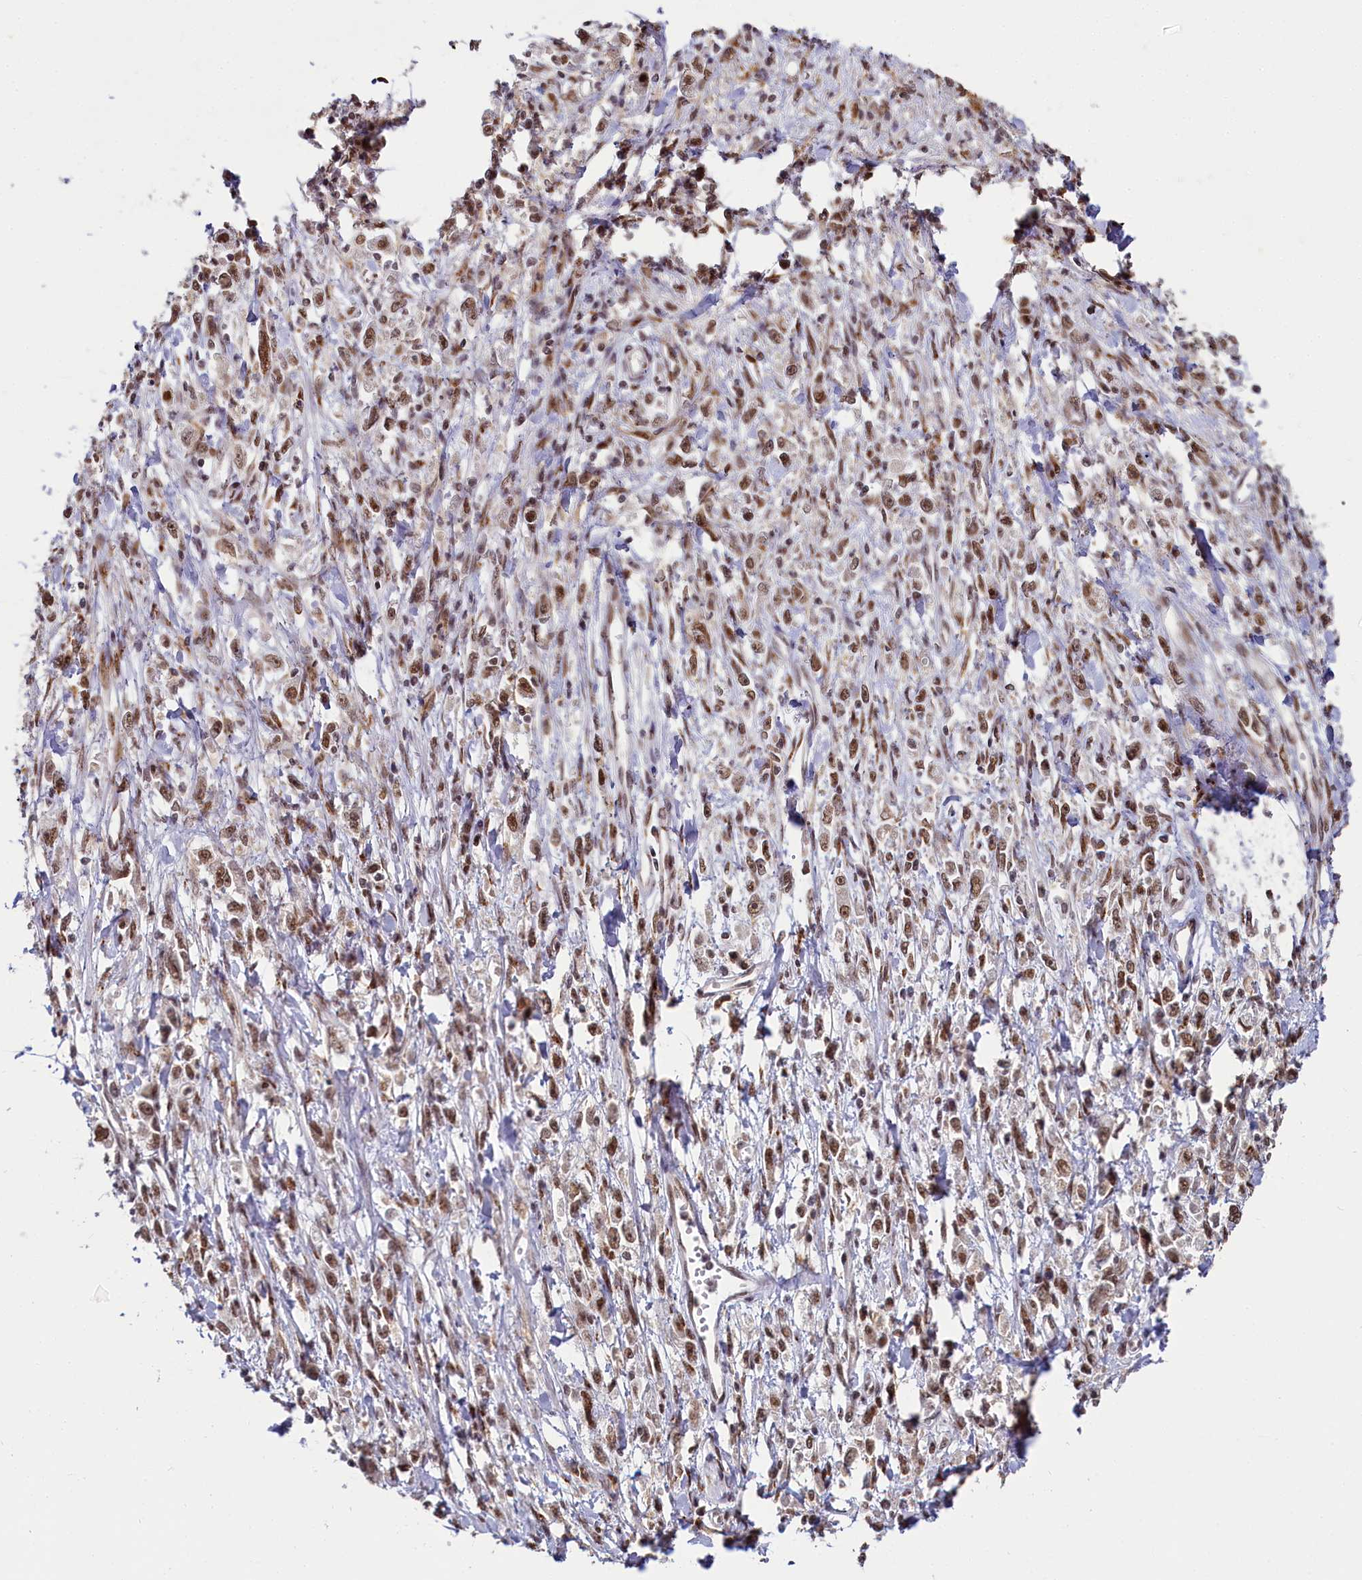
{"staining": {"intensity": "moderate", "quantity": ">75%", "location": "nuclear"}, "tissue": "stomach cancer", "cell_type": "Tumor cells", "image_type": "cancer", "snomed": [{"axis": "morphology", "description": "Adenocarcinoma, NOS"}, {"axis": "topography", "description": "Stomach"}], "caption": "Protein positivity by immunohistochemistry displays moderate nuclear staining in approximately >75% of tumor cells in stomach cancer (adenocarcinoma). Using DAB (3,3'-diaminobenzidine) (brown) and hematoxylin (blue) stains, captured at high magnification using brightfield microscopy.", "gene": "PPHLN1", "patient": {"sex": "female", "age": 59}}